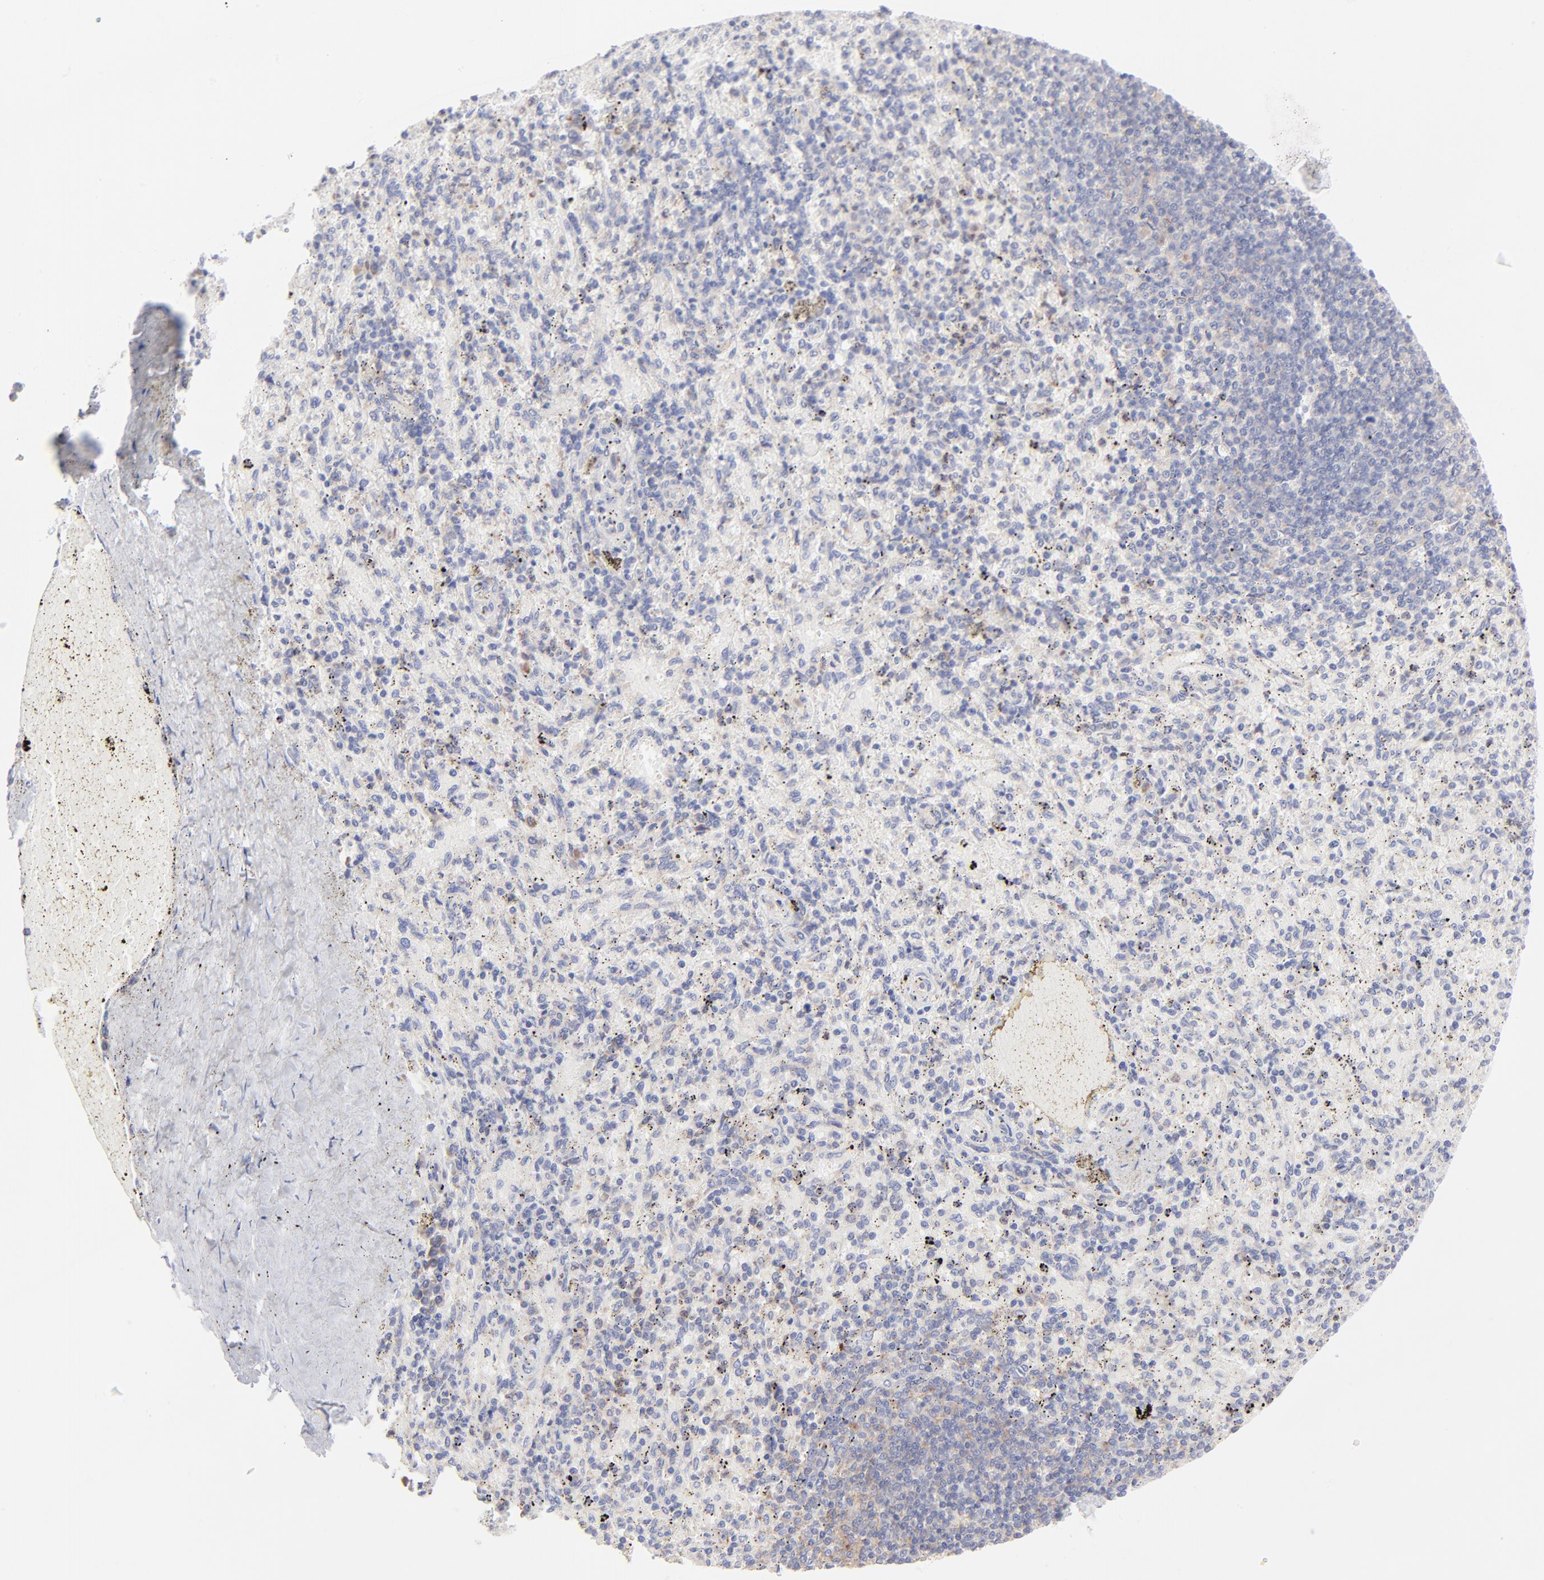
{"staining": {"intensity": "weak", "quantity": "25%-75%", "location": "cytoplasmic/membranous"}, "tissue": "spleen", "cell_type": "Cells in red pulp", "image_type": "normal", "snomed": [{"axis": "morphology", "description": "Normal tissue, NOS"}, {"axis": "topography", "description": "Spleen"}], "caption": "High-power microscopy captured an immunohistochemistry image of benign spleen, revealing weak cytoplasmic/membranous staining in about 25%-75% of cells in red pulp. The protein of interest is shown in brown color, while the nuclei are stained blue.", "gene": "EIF2AK2", "patient": {"sex": "female", "age": 43}}